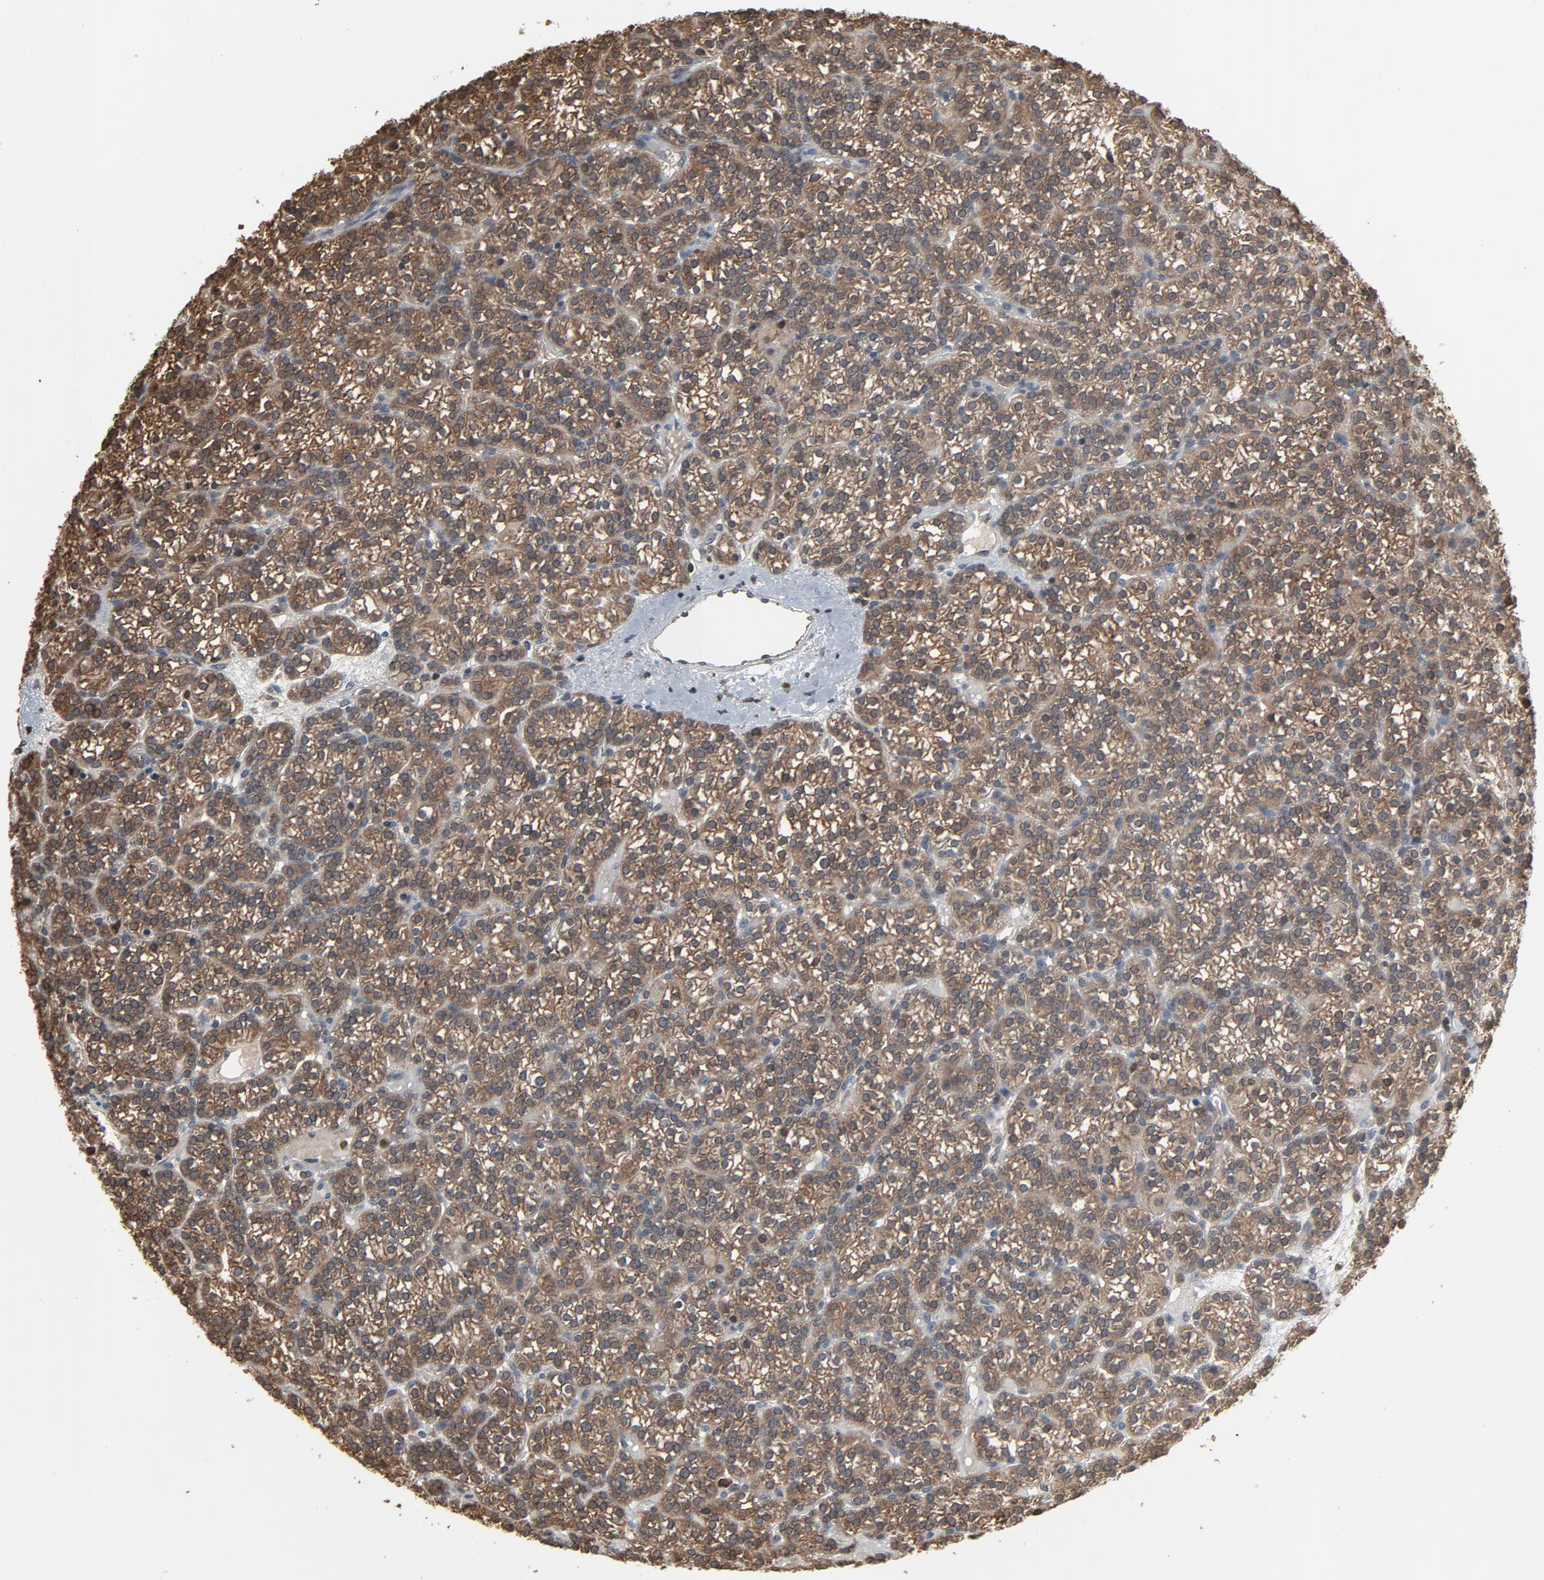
{"staining": {"intensity": "weak", "quantity": ">75%", "location": "cytoplasmic/membranous,nuclear"}, "tissue": "parathyroid gland", "cell_type": "Glandular cells", "image_type": "normal", "snomed": [{"axis": "morphology", "description": "Normal tissue, NOS"}, {"axis": "topography", "description": "Parathyroid gland"}], "caption": "A photomicrograph of parathyroid gland stained for a protein reveals weak cytoplasmic/membranous,nuclear brown staining in glandular cells. (Stains: DAB in brown, nuclei in blue, Microscopy: brightfield microscopy at high magnification).", "gene": "UBE2D1", "patient": {"sex": "female", "age": 50}}